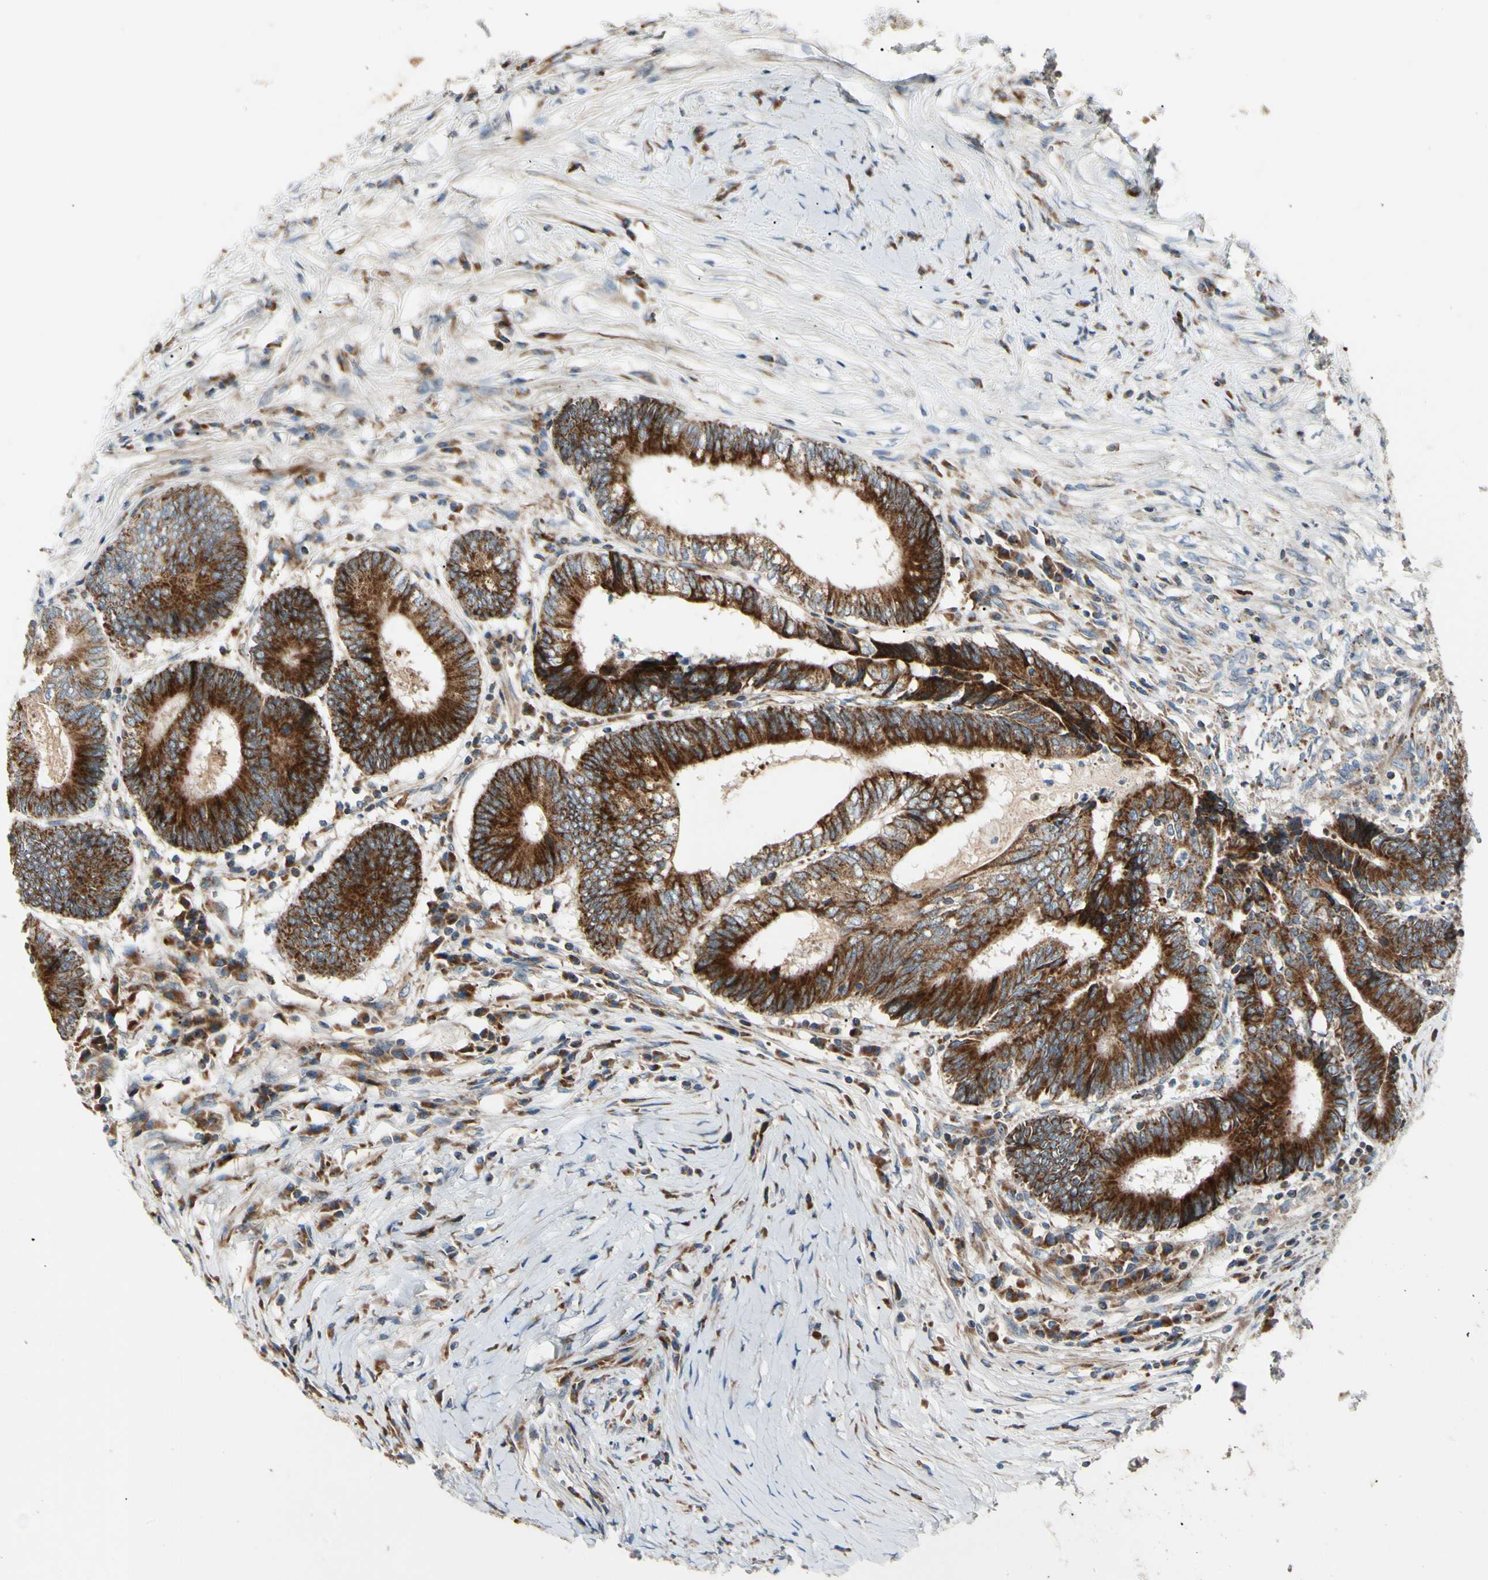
{"staining": {"intensity": "strong", "quantity": ">75%", "location": "cytoplasmic/membranous"}, "tissue": "colorectal cancer", "cell_type": "Tumor cells", "image_type": "cancer", "snomed": [{"axis": "morphology", "description": "Adenocarcinoma, NOS"}, {"axis": "topography", "description": "Rectum"}], "caption": "Protein expression analysis of colorectal cancer shows strong cytoplasmic/membranous staining in approximately >75% of tumor cells.", "gene": "MRPL9", "patient": {"sex": "male", "age": 63}}